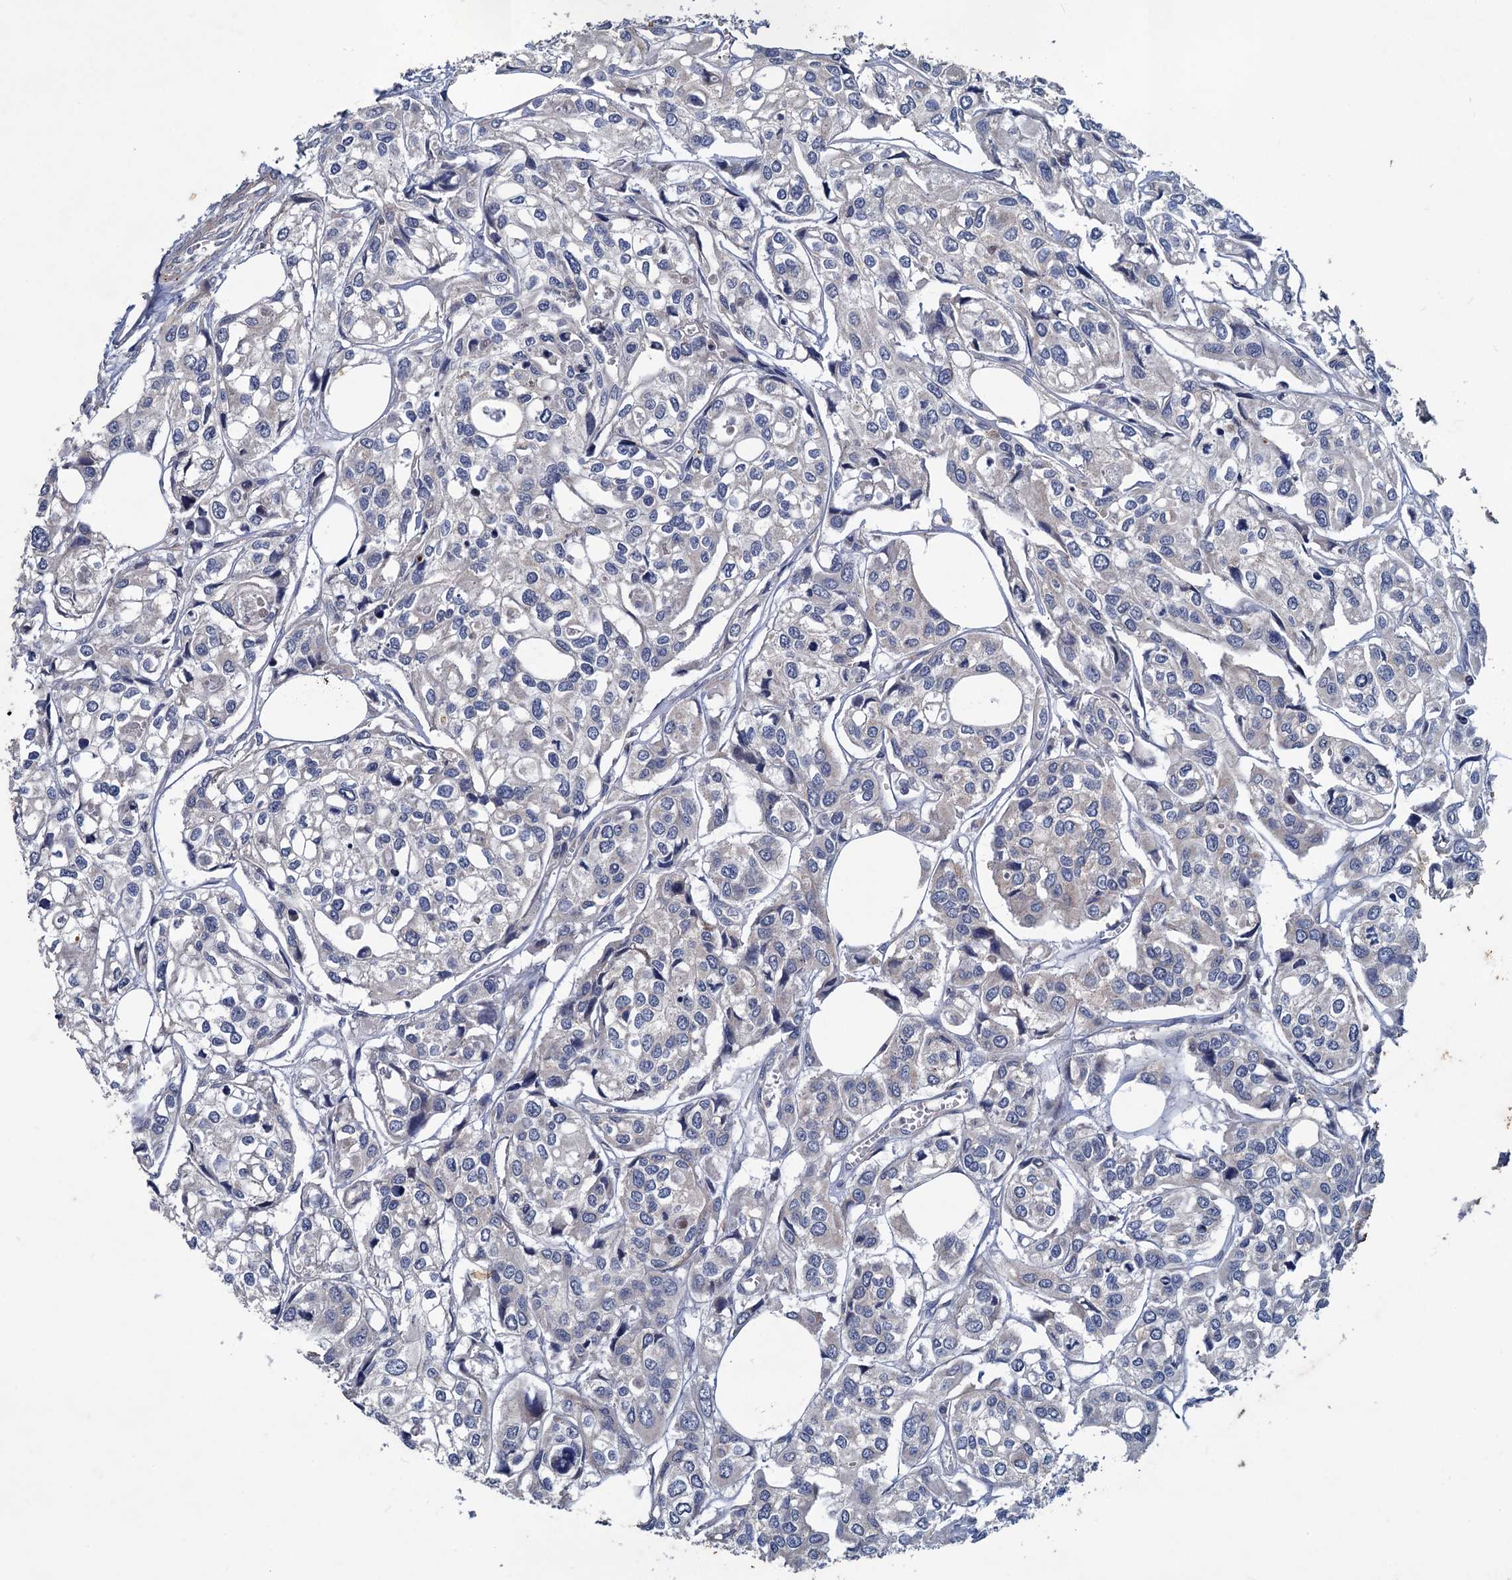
{"staining": {"intensity": "negative", "quantity": "none", "location": "none"}, "tissue": "urothelial cancer", "cell_type": "Tumor cells", "image_type": "cancer", "snomed": [{"axis": "morphology", "description": "Urothelial carcinoma, High grade"}, {"axis": "topography", "description": "Urinary bladder"}], "caption": "Histopathology image shows no protein staining in tumor cells of urothelial cancer tissue.", "gene": "SLC2A7", "patient": {"sex": "male", "age": 67}}